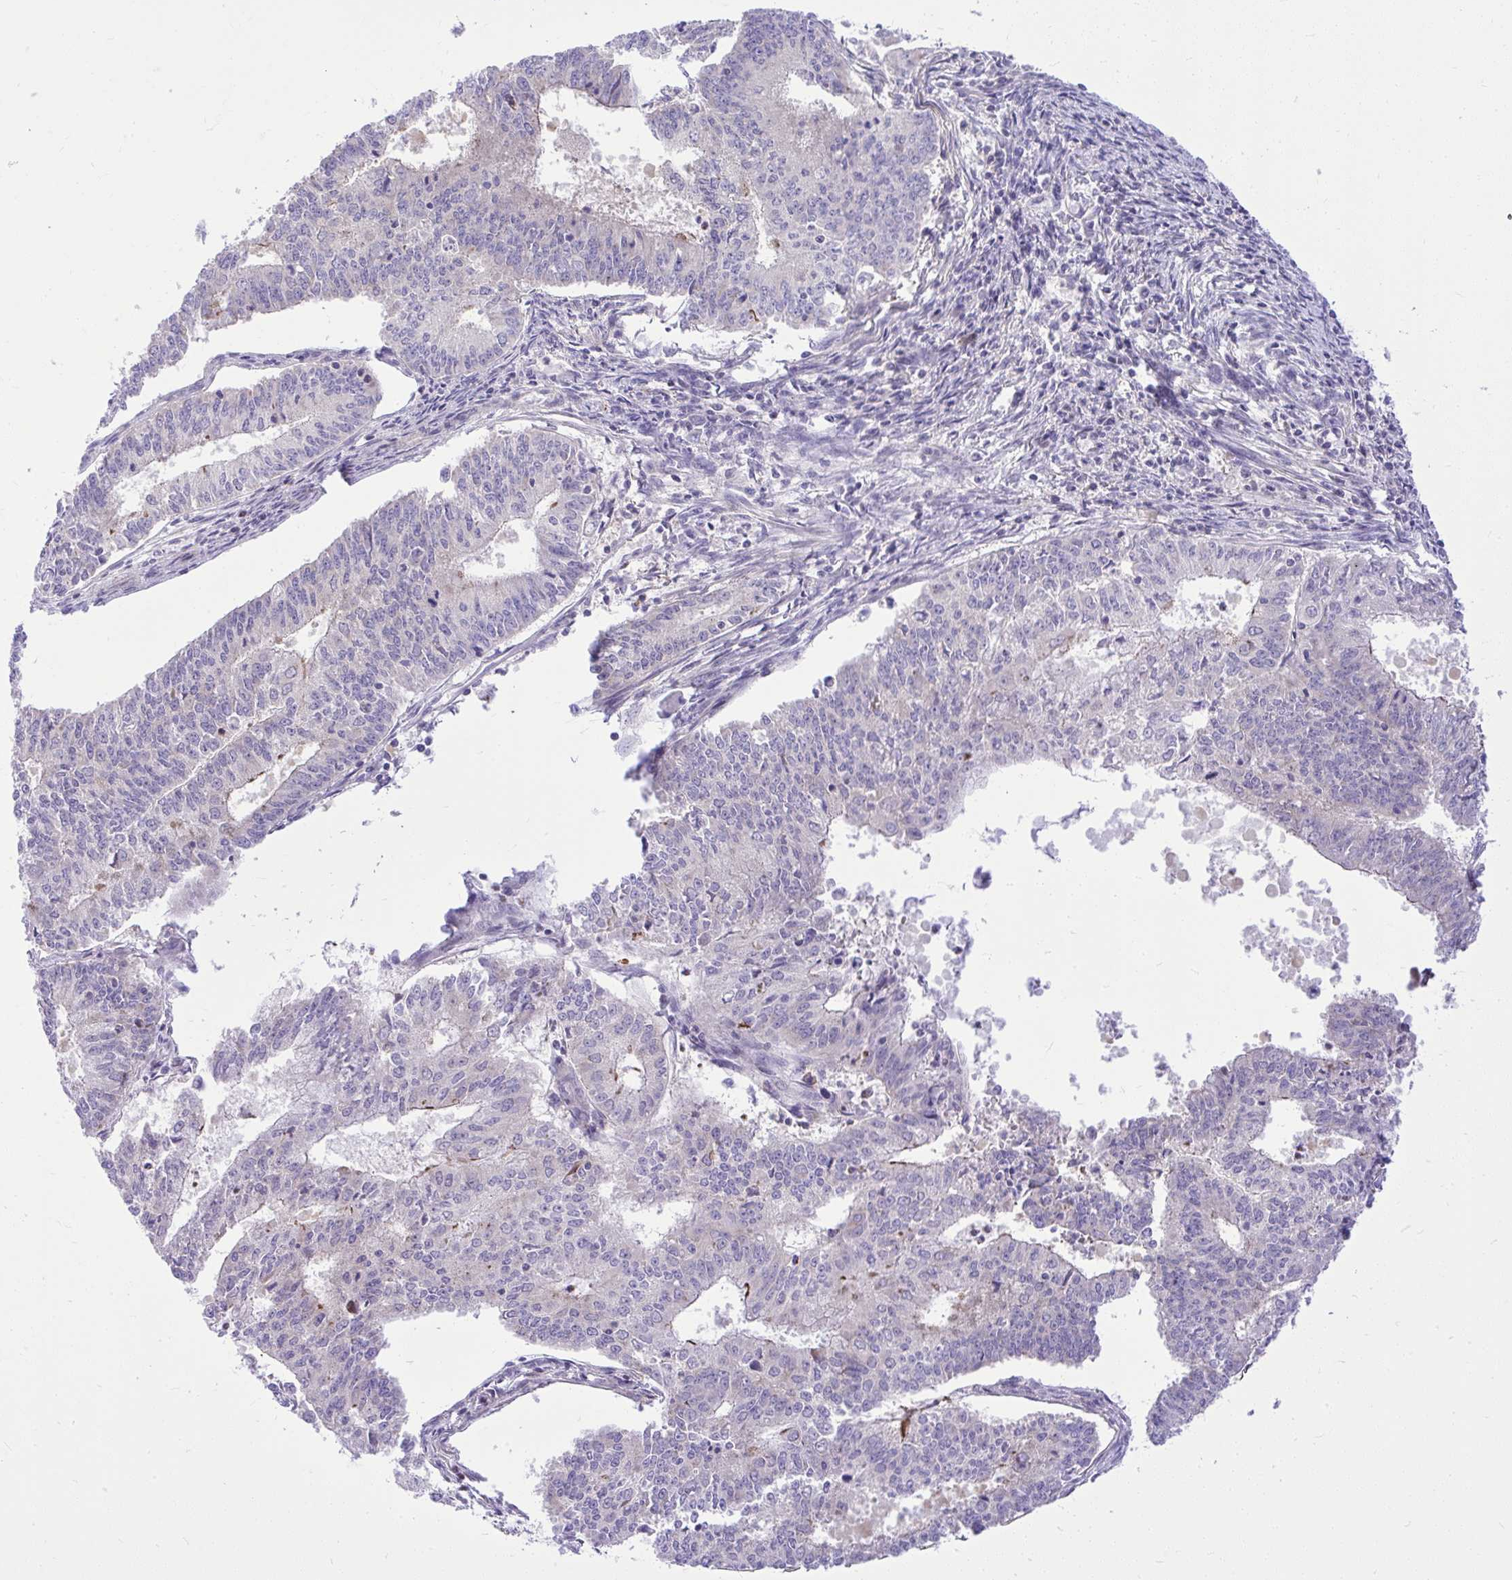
{"staining": {"intensity": "negative", "quantity": "none", "location": "none"}, "tissue": "endometrial cancer", "cell_type": "Tumor cells", "image_type": "cancer", "snomed": [{"axis": "morphology", "description": "Adenocarcinoma, NOS"}, {"axis": "topography", "description": "Endometrium"}], "caption": "The histopathology image displays no staining of tumor cells in endometrial cancer (adenocarcinoma). (Stains: DAB (3,3'-diaminobenzidine) immunohistochemistry with hematoxylin counter stain, Microscopy: brightfield microscopy at high magnification).", "gene": "GRK4", "patient": {"sex": "female", "age": 61}}